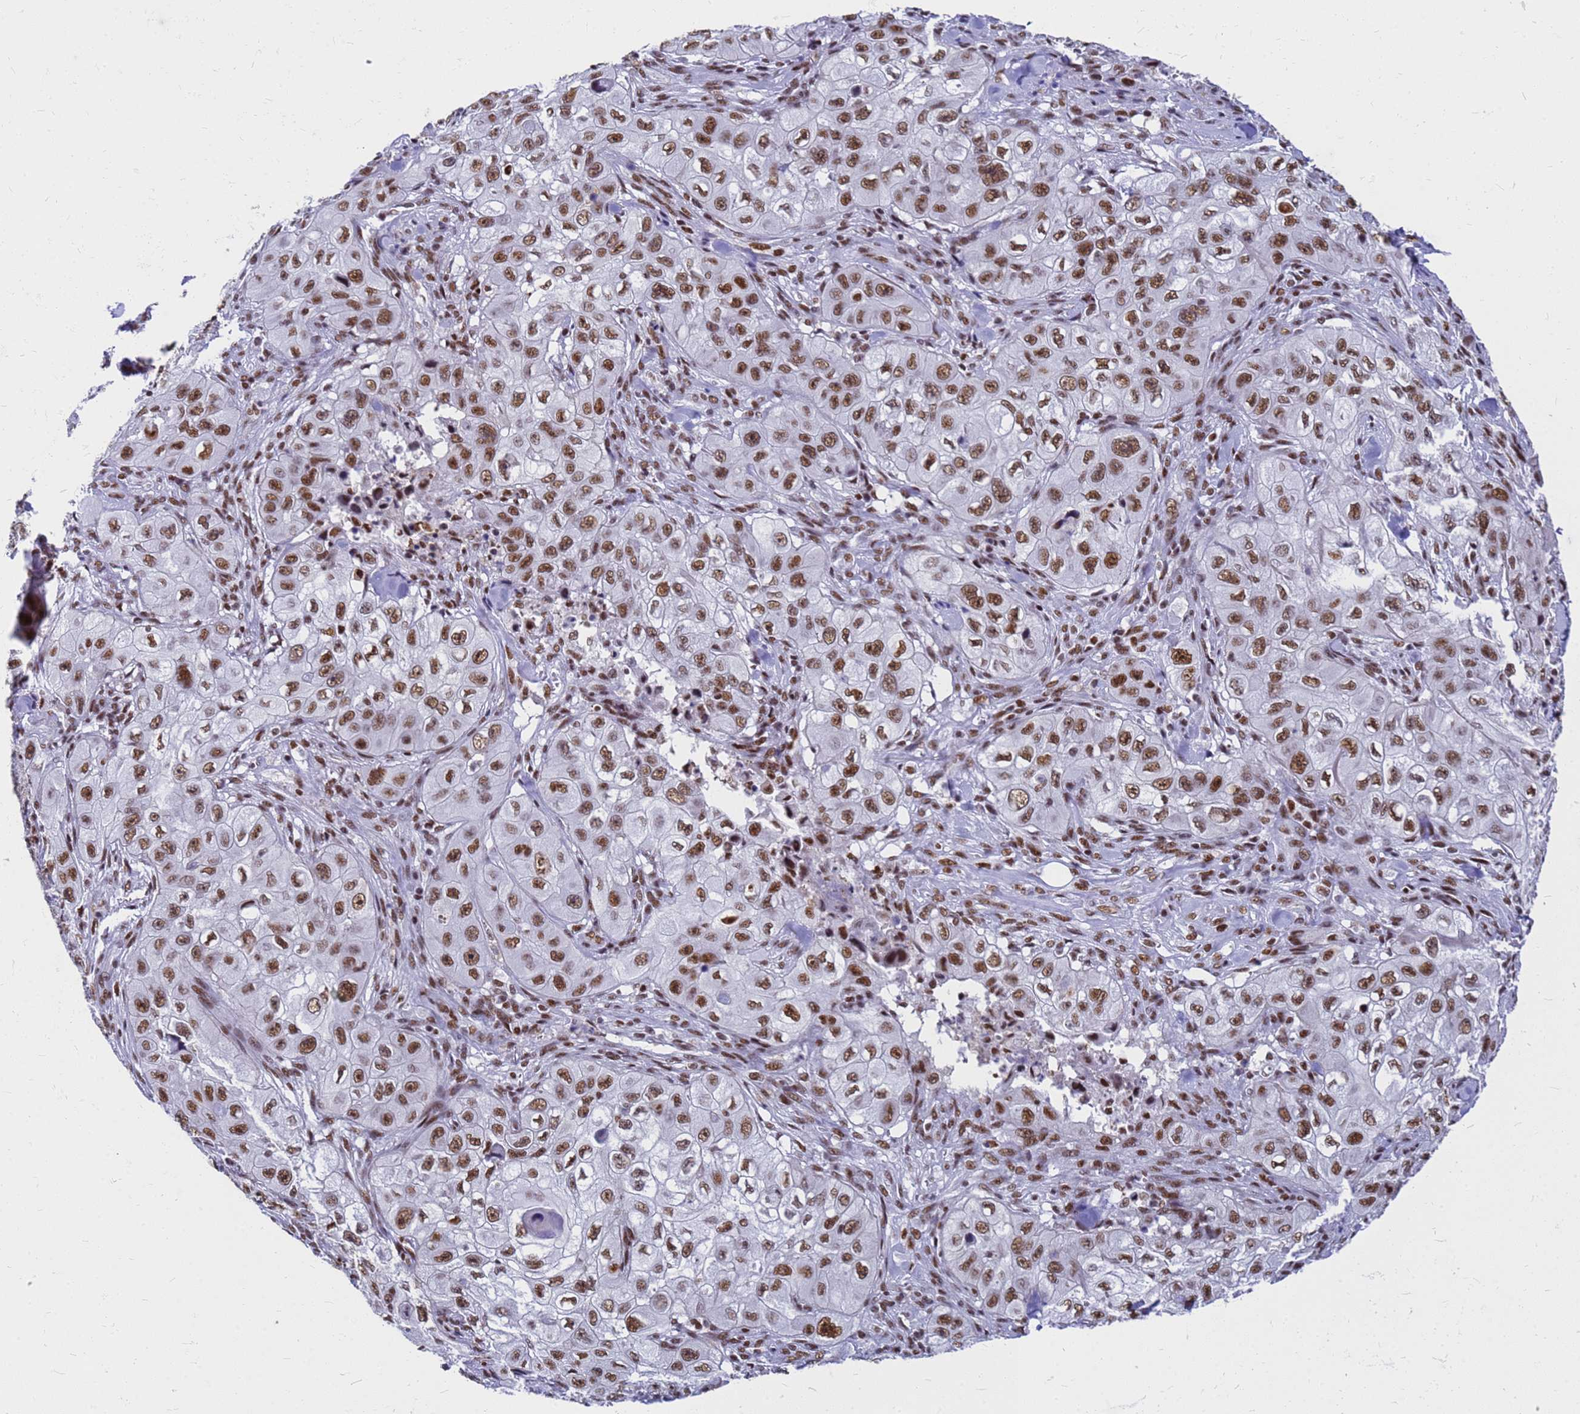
{"staining": {"intensity": "moderate", "quantity": ">75%", "location": "nuclear"}, "tissue": "skin cancer", "cell_type": "Tumor cells", "image_type": "cancer", "snomed": [{"axis": "morphology", "description": "Squamous cell carcinoma, NOS"}, {"axis": "topography", "description": "Skin"}, {"axis": "topography", "description": "Subcutis"}], "caption": "Skin cancer stained with DAB immunohistochemistry (IHC) exhibits medium levels of moderate nuclear expression in approximately >75% of tumor cells. The staining was performed using DAB to visualize the protein expression in brown, while the nuclei were stained in blue with hematoxylin (Magnification: 20x).", "gene": "SART3", "patient": {"sex": "male", "age": 73}}